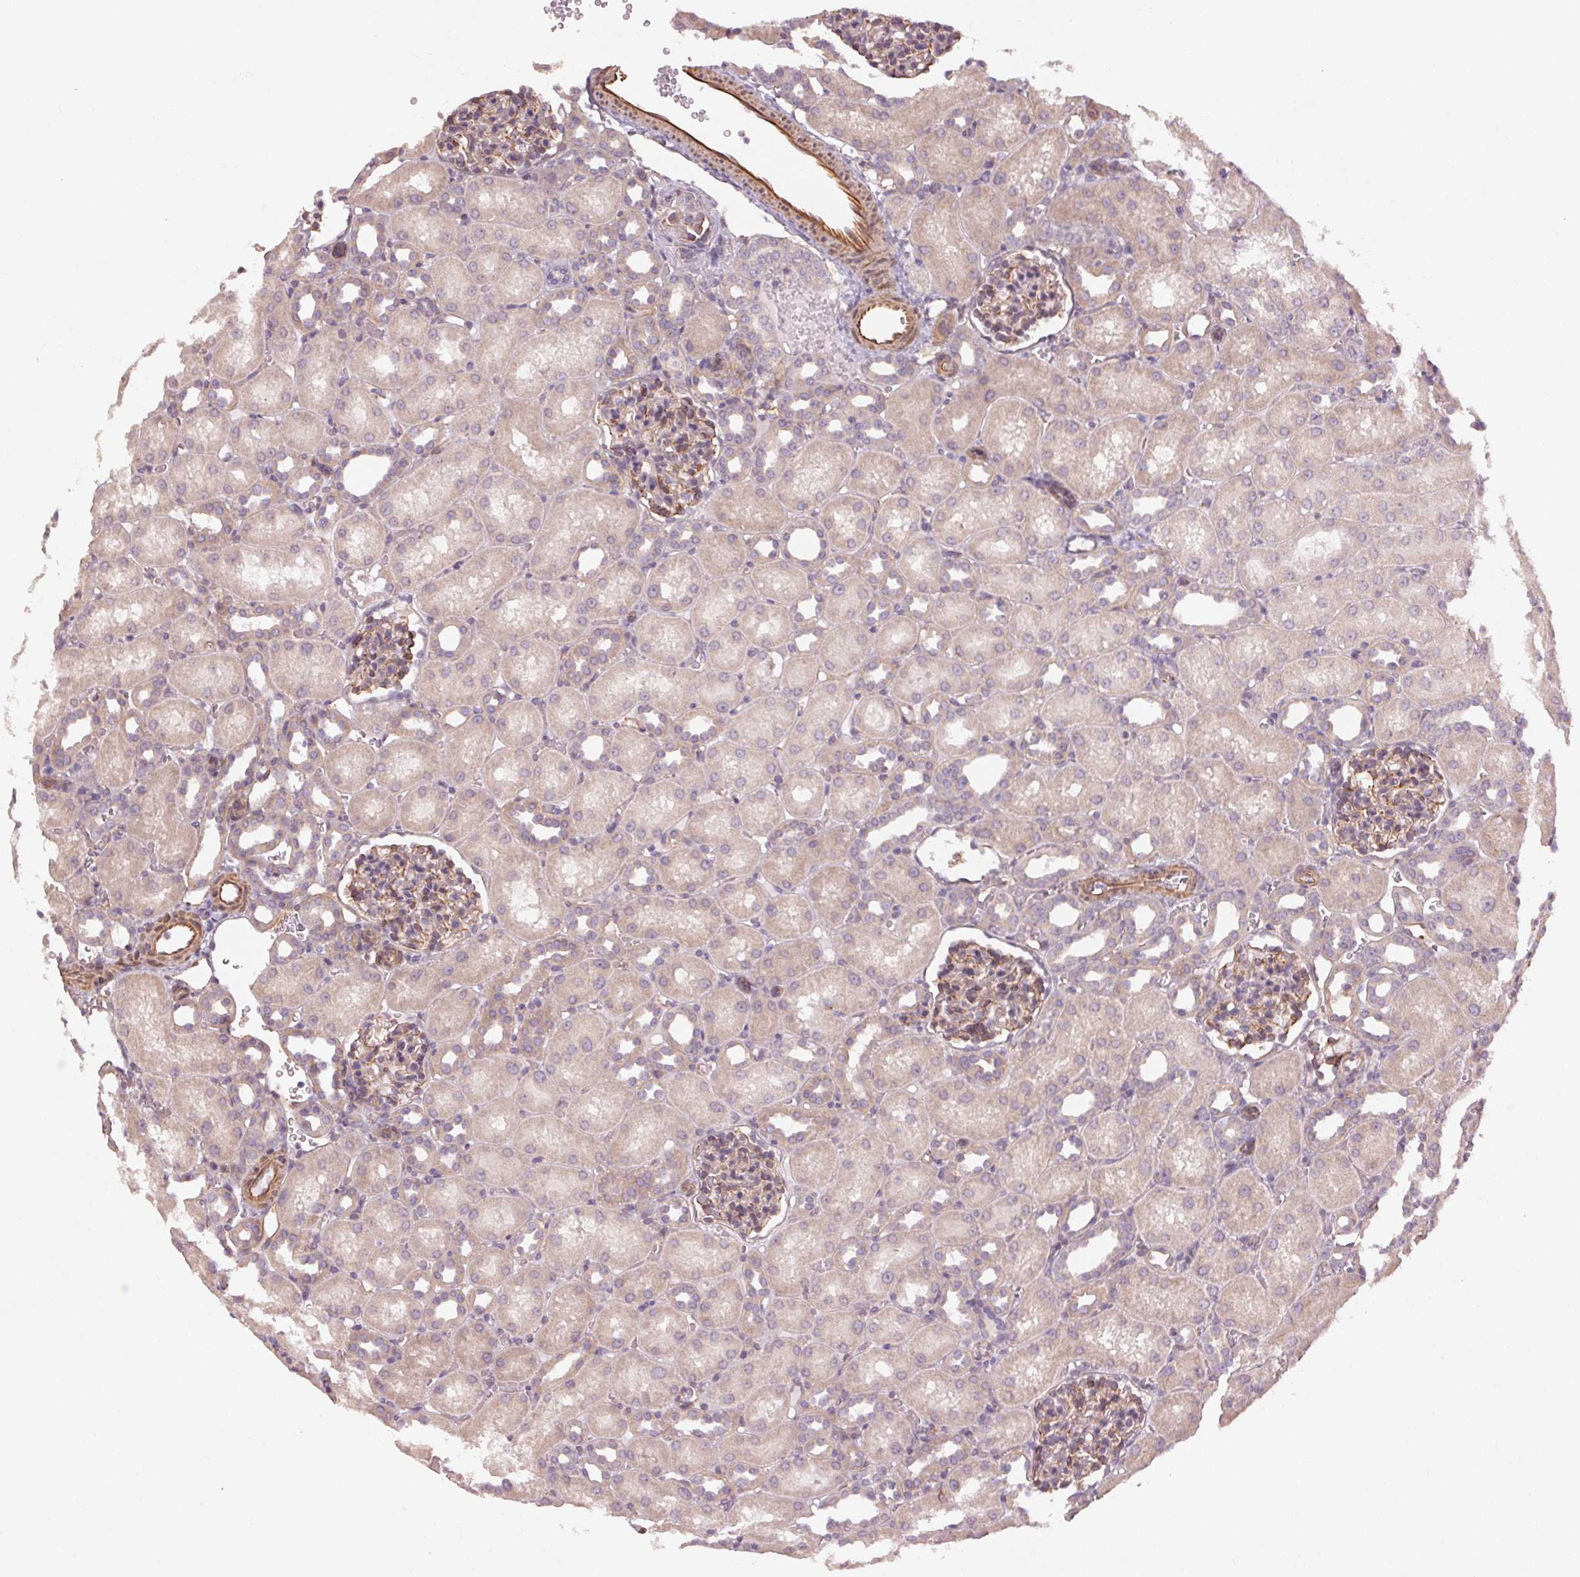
{"staining": {"intensity": "weak", "quantity": "<25%", "location": "cytoplasmic/membranous"}, "tissue": "kidney", "cell_type": "Cells in glomeruli", "image_type": "normal", "snomed": [{"axis": "morphology", "description": "Normal tissue, NOS"}, {"axis": "topography", "description": "Kidney"}], "caption": "Immunohistochemistry image of unremarkable kidney: kidney stained with DAB exhibits no significant protein staining in cells in glomeruli.", "gene": "CCSER1", "patient": {"sex": "male", "age": 1}}